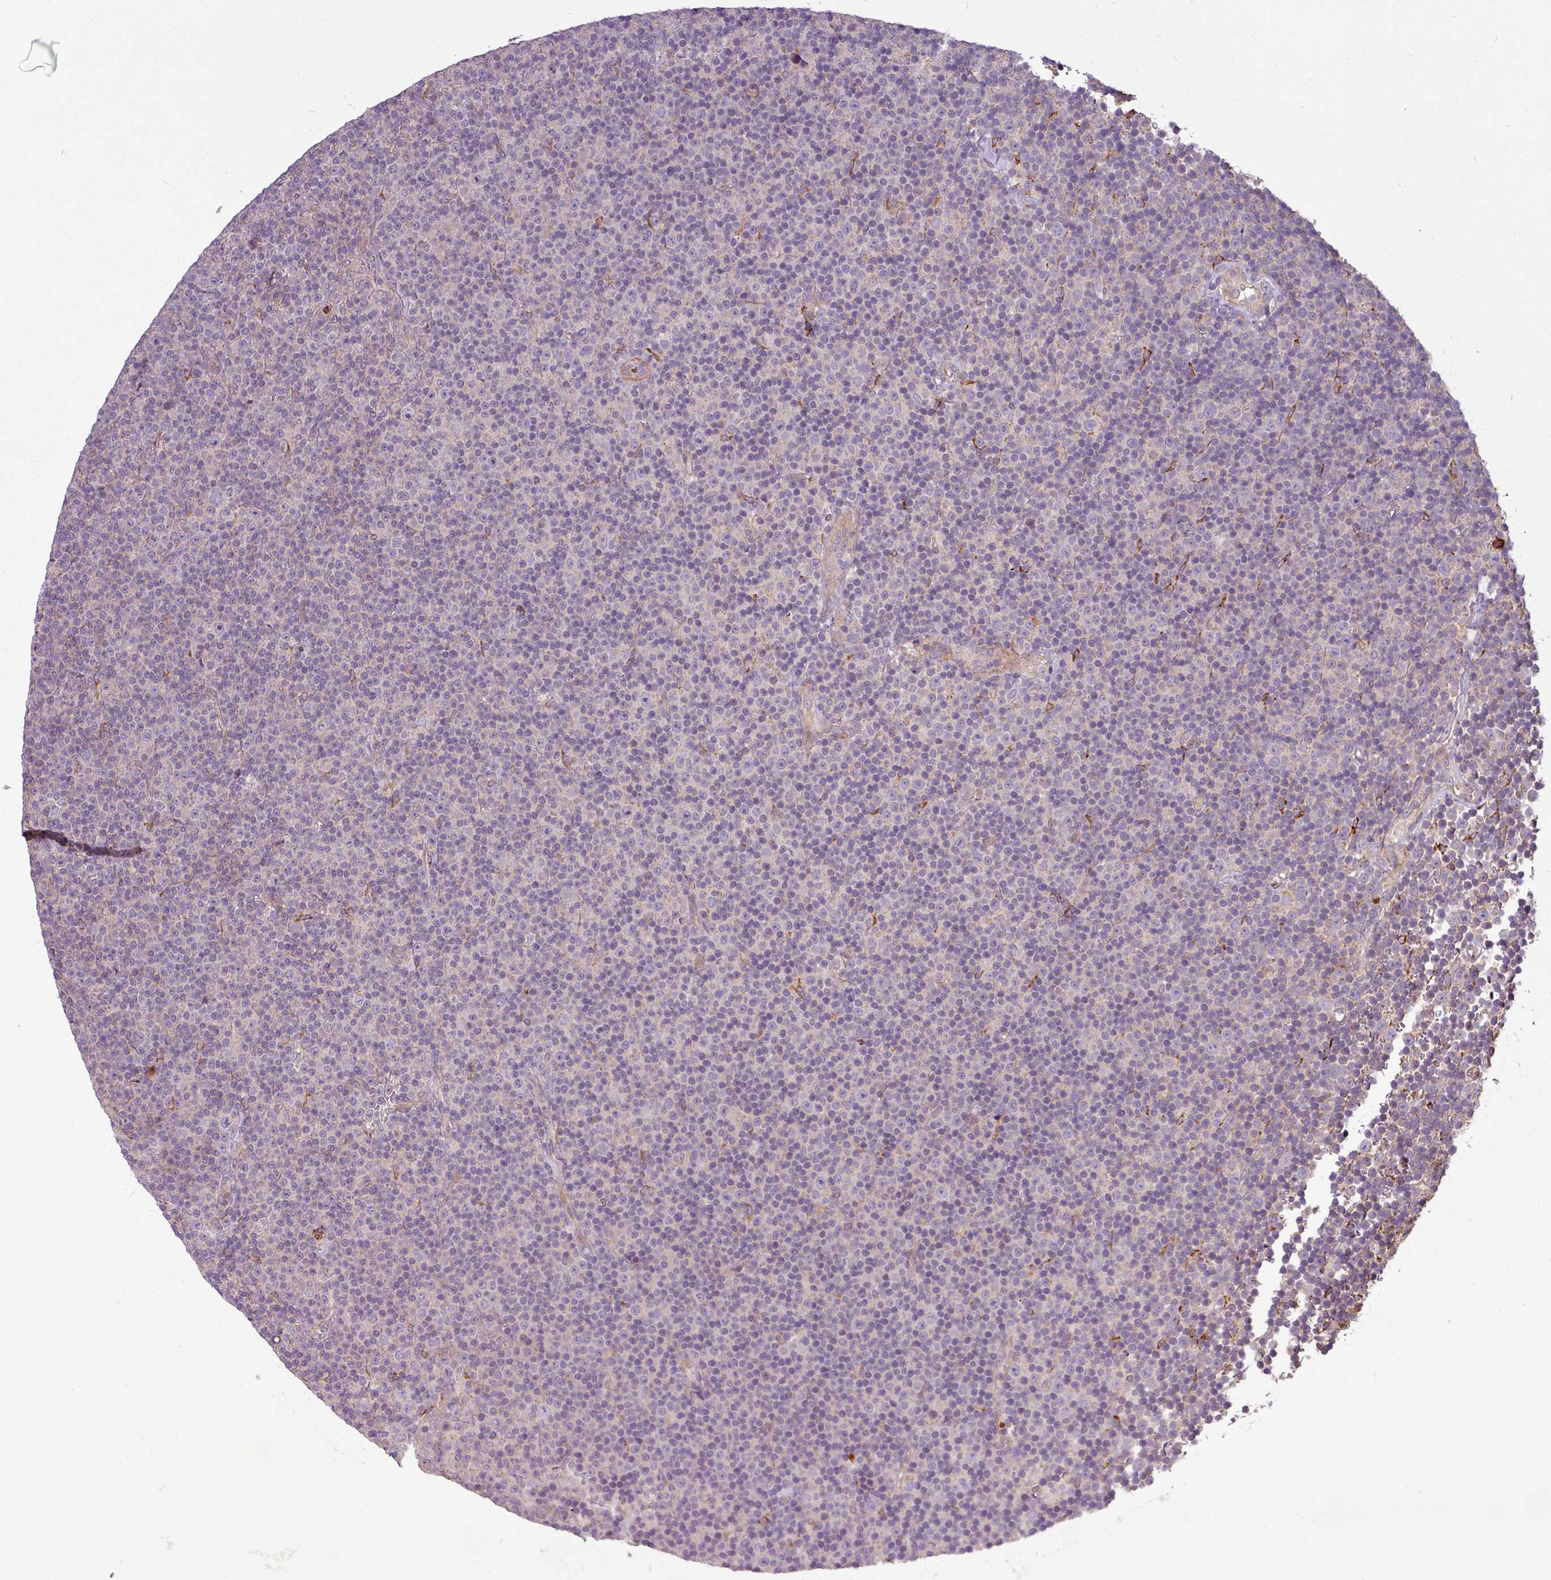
{"staining": {"intensity": "negative", "quantity": "none", "location": "none"}, "tissue": "lymphoma", "cell_type": "Tumor cells", "image_type": "cancer", "snomed": [{"axis": "morphology", "description": "Malignant lymphoma, non-Hodgkin's type, Low grade"}, {"axis": "topography", "description": "Lymph node"}], "caption": "A histopathology image of lymphoma stained for a protein reveals no brown staining in tumor cells.", "gene": "PAPLN", "patient": {"sex": "female", "age": 67}}